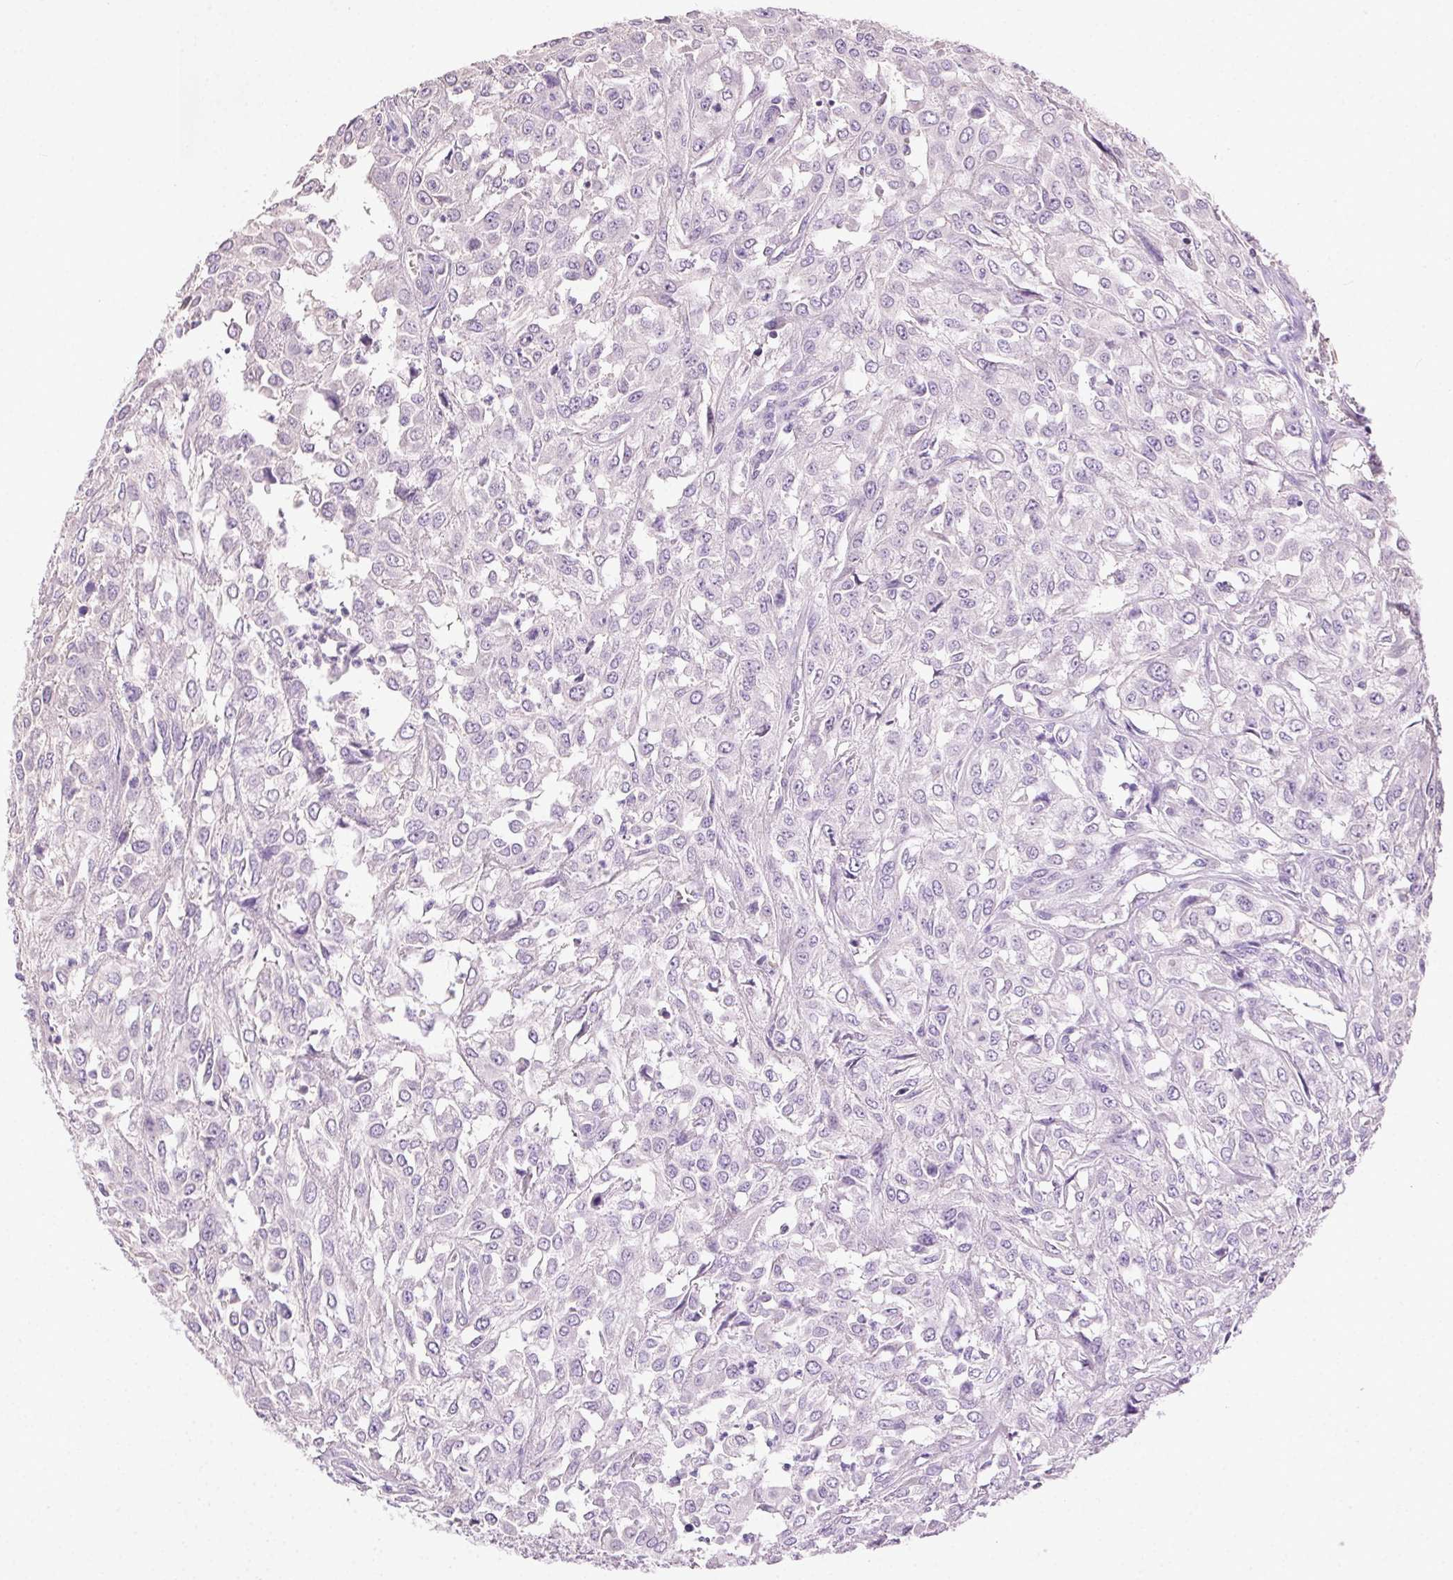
{"staining": {"intensity": "negative", "quantity": "none", "location": "none"}, "tissue": "urothelial cancer", "cell_type": "Tumor cells", "image_type": "cancer", "snomed": [{"axis": "morphology", "description": "Urothelial carcinoma, High grade"}, {"axis": "topography", "description": "Urinary bladder"}], "caption": "The micrograph exhibits no staining of tumor cells in urothelial cancer.", "gene": "SYCE2", "patient": {"sex": "male", "age": 67}}